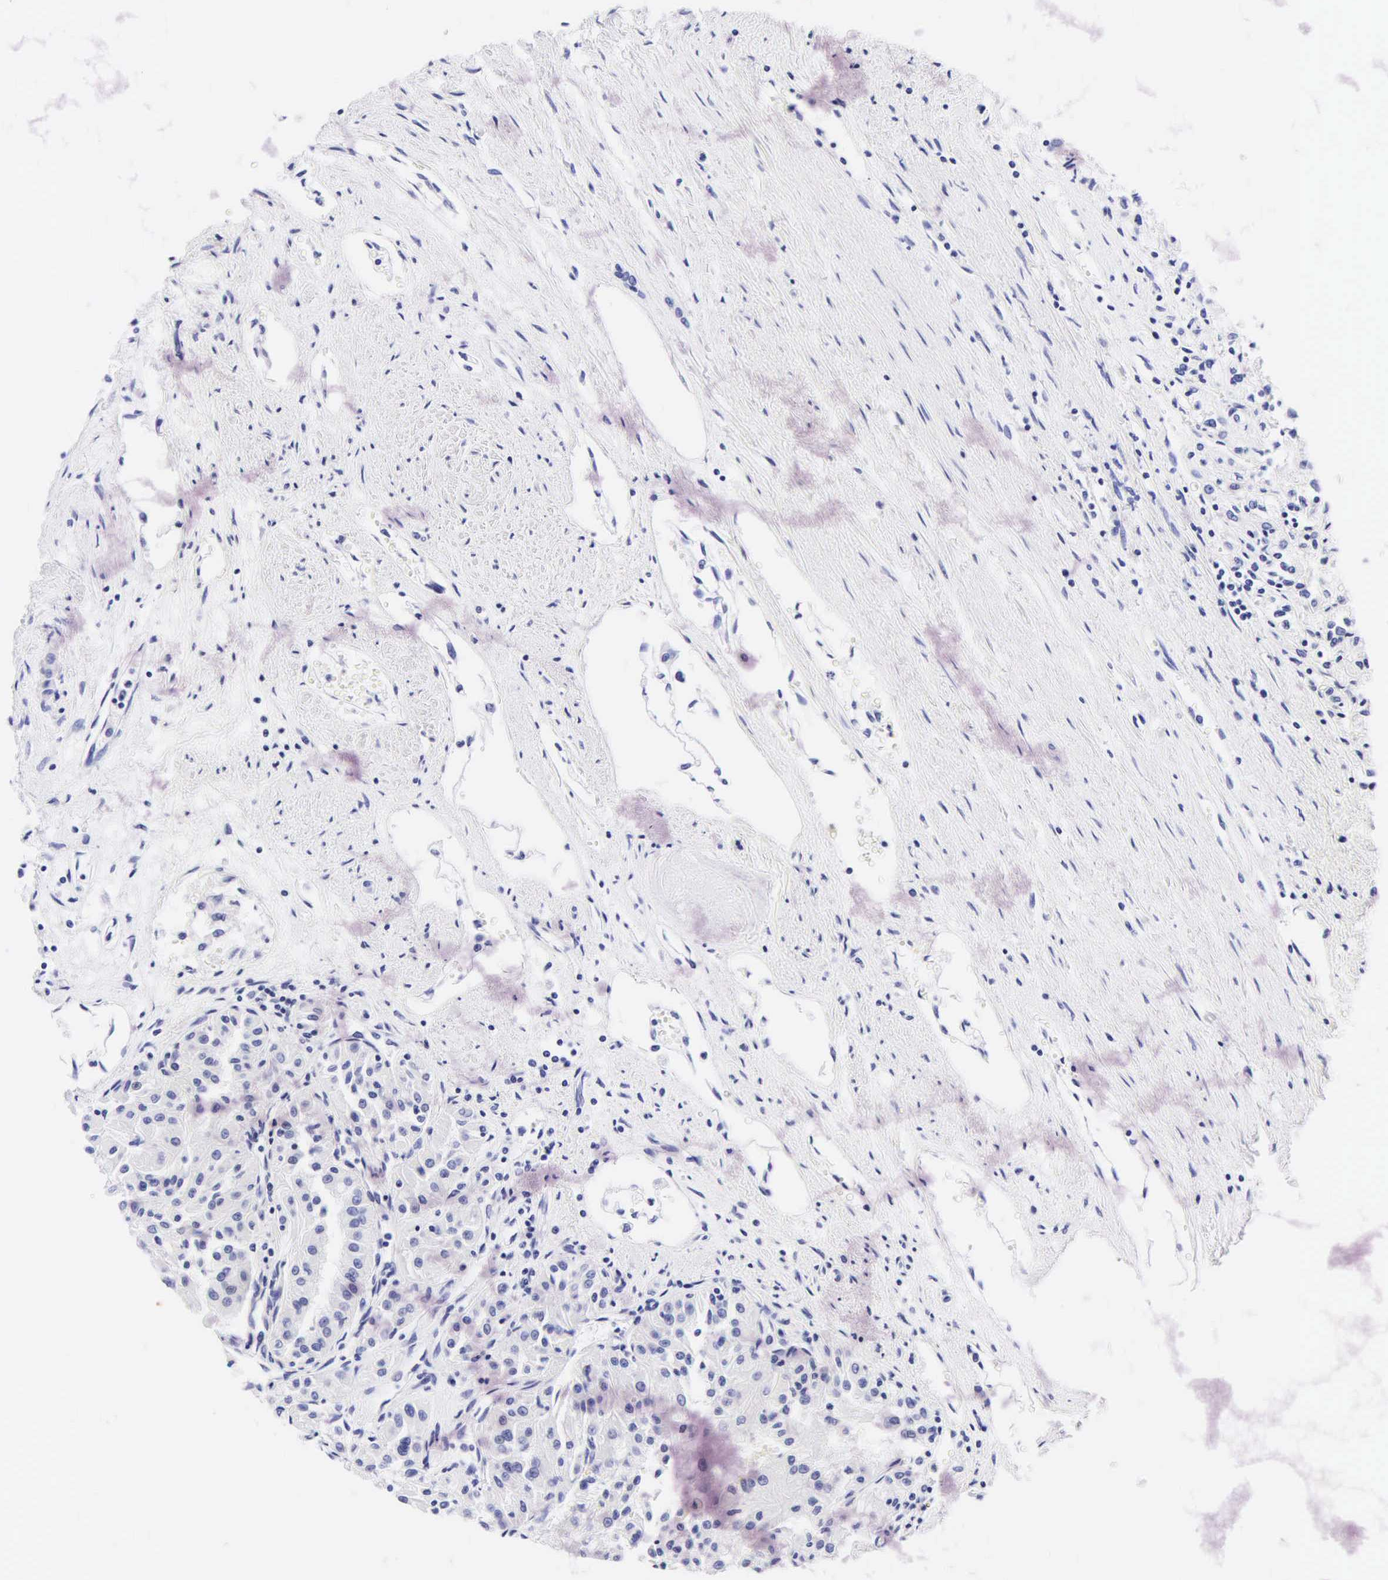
{"staining": {"intensity": "negative", "quantity": "none", "location": "none"}, "tissue": "renal cancer", "cell_type": "Tumor cells", "image_type": "cancer", "snomed": [{"axis": "morphology", "description": "Adenocarcinoma, NOS"}, {"axis": "topography", "description": "Kidney"}], "caption": "Immunohistochemistry of renal cancer exhibits no positivity in tumor cells.", "gene": "KRT20", "patient": {"sex": "male", "age": 78}}